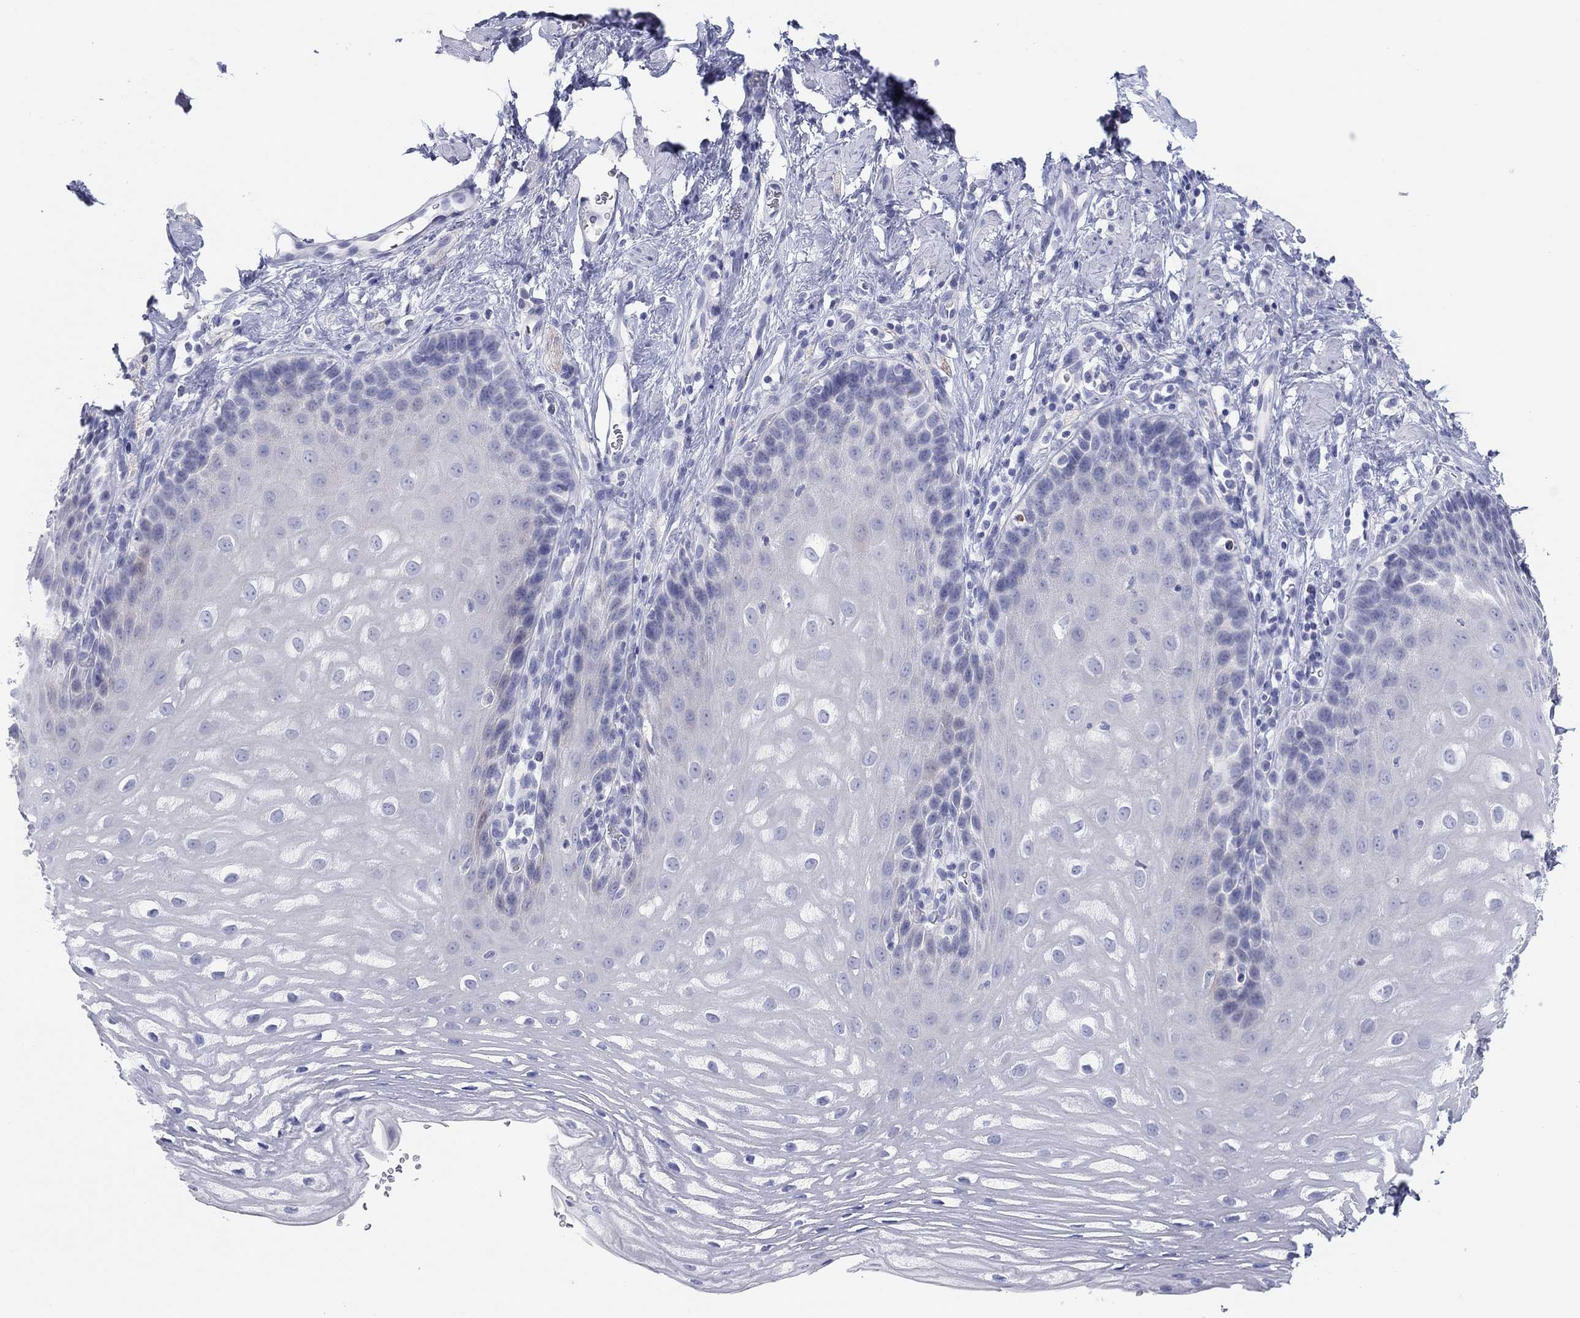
{"staining": {"intensity": "negative", "quantity": "none", "location": "none"}, "tissue": "esophagus", "cell_type": "Squamous epithelial cells", "image_type": "normal", "snomed": [{"axis": "morphology", "description": "Normal tissue, NOS"}, {"axis": "topography", "description": "Esophagus"}], "caption": "A histopathology image of human esophagus is negative for staining in squamous epithelial cells. Nuclei are stained in blue.", "gene": "CPNE6", "patient": {"sex": "male", "age": 64}}